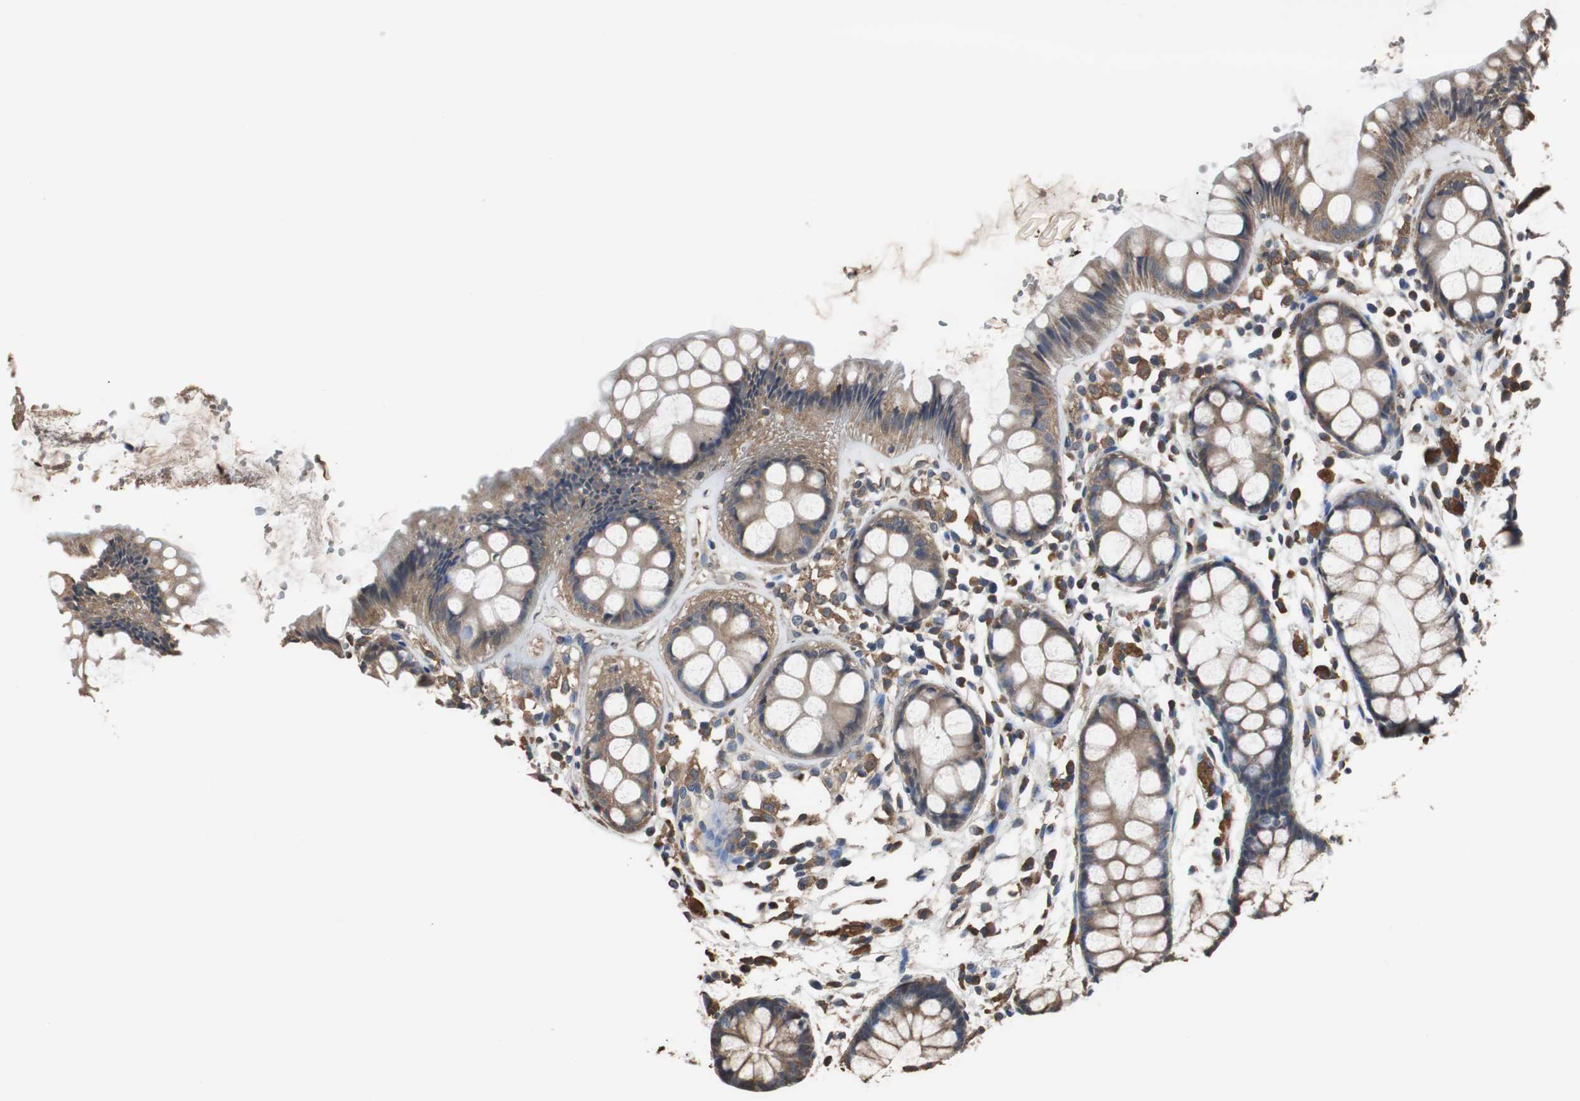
{"staining": {"intensity": "weak", "quantity": ">75%", "location": "cytoplasmic/membranous"}, "tissue": "rectum", "cell_type": "Glandular cells", "image_type": "normal", "snomed": [{"axis": "morphology", "description": "Normal tissue, NOS"}, {"axis": "topography", "description": "Rectum"}], "caption": "Protein staining of unremarkable rectum exhibits weak cytoplasmic/membranous expression in approximately >75% of glandular cells.", "gene": "SCIMP", "patient": {"sex": "female", "age": 66}}